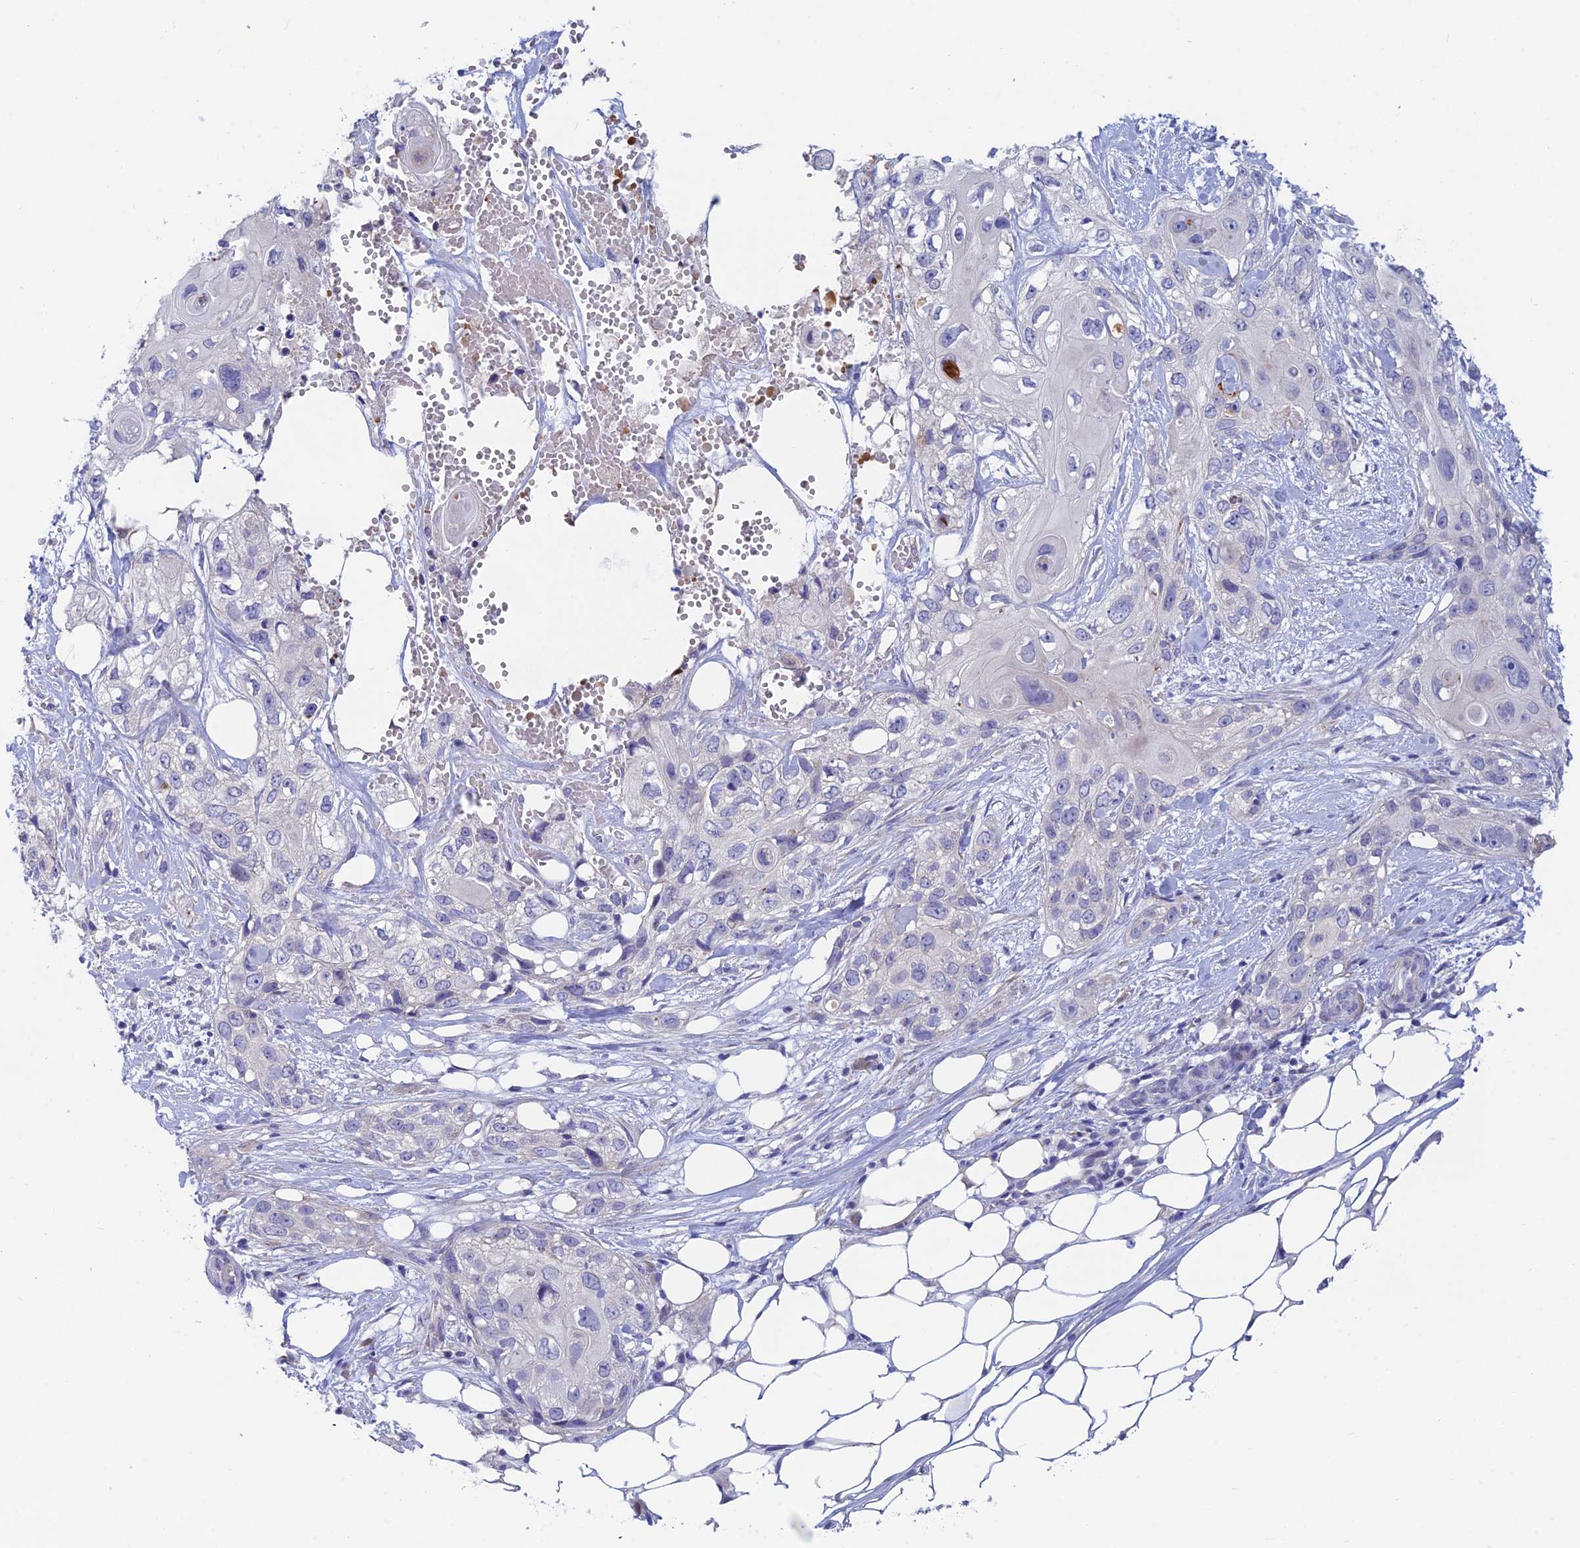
{"staining": {"intensity": "negative", "quantity": "none", "location": "none"}, "tissue": "skin cancer", "cell_type": "Tumor cells", "image_type": "cancer", "snomed": [{"axis": "morphology", "description": "Normal tissue, NOS"}, {"axis": "morphology", "description": "Squamous cell carcinoma, NOS"}, {"axis": "topography", "description": "Skin"}], "caption": "The immunohistochemistry histopathology image has no significant staining in tumor cells of skin cancer tissue. (Stains: DAB immunohistochemistry with hematoxylin counter stain, Microscopy: brightfield microscopy at high magnification).", "gene": "XPO7", "patient": {"sex": "male", "age": 72}}